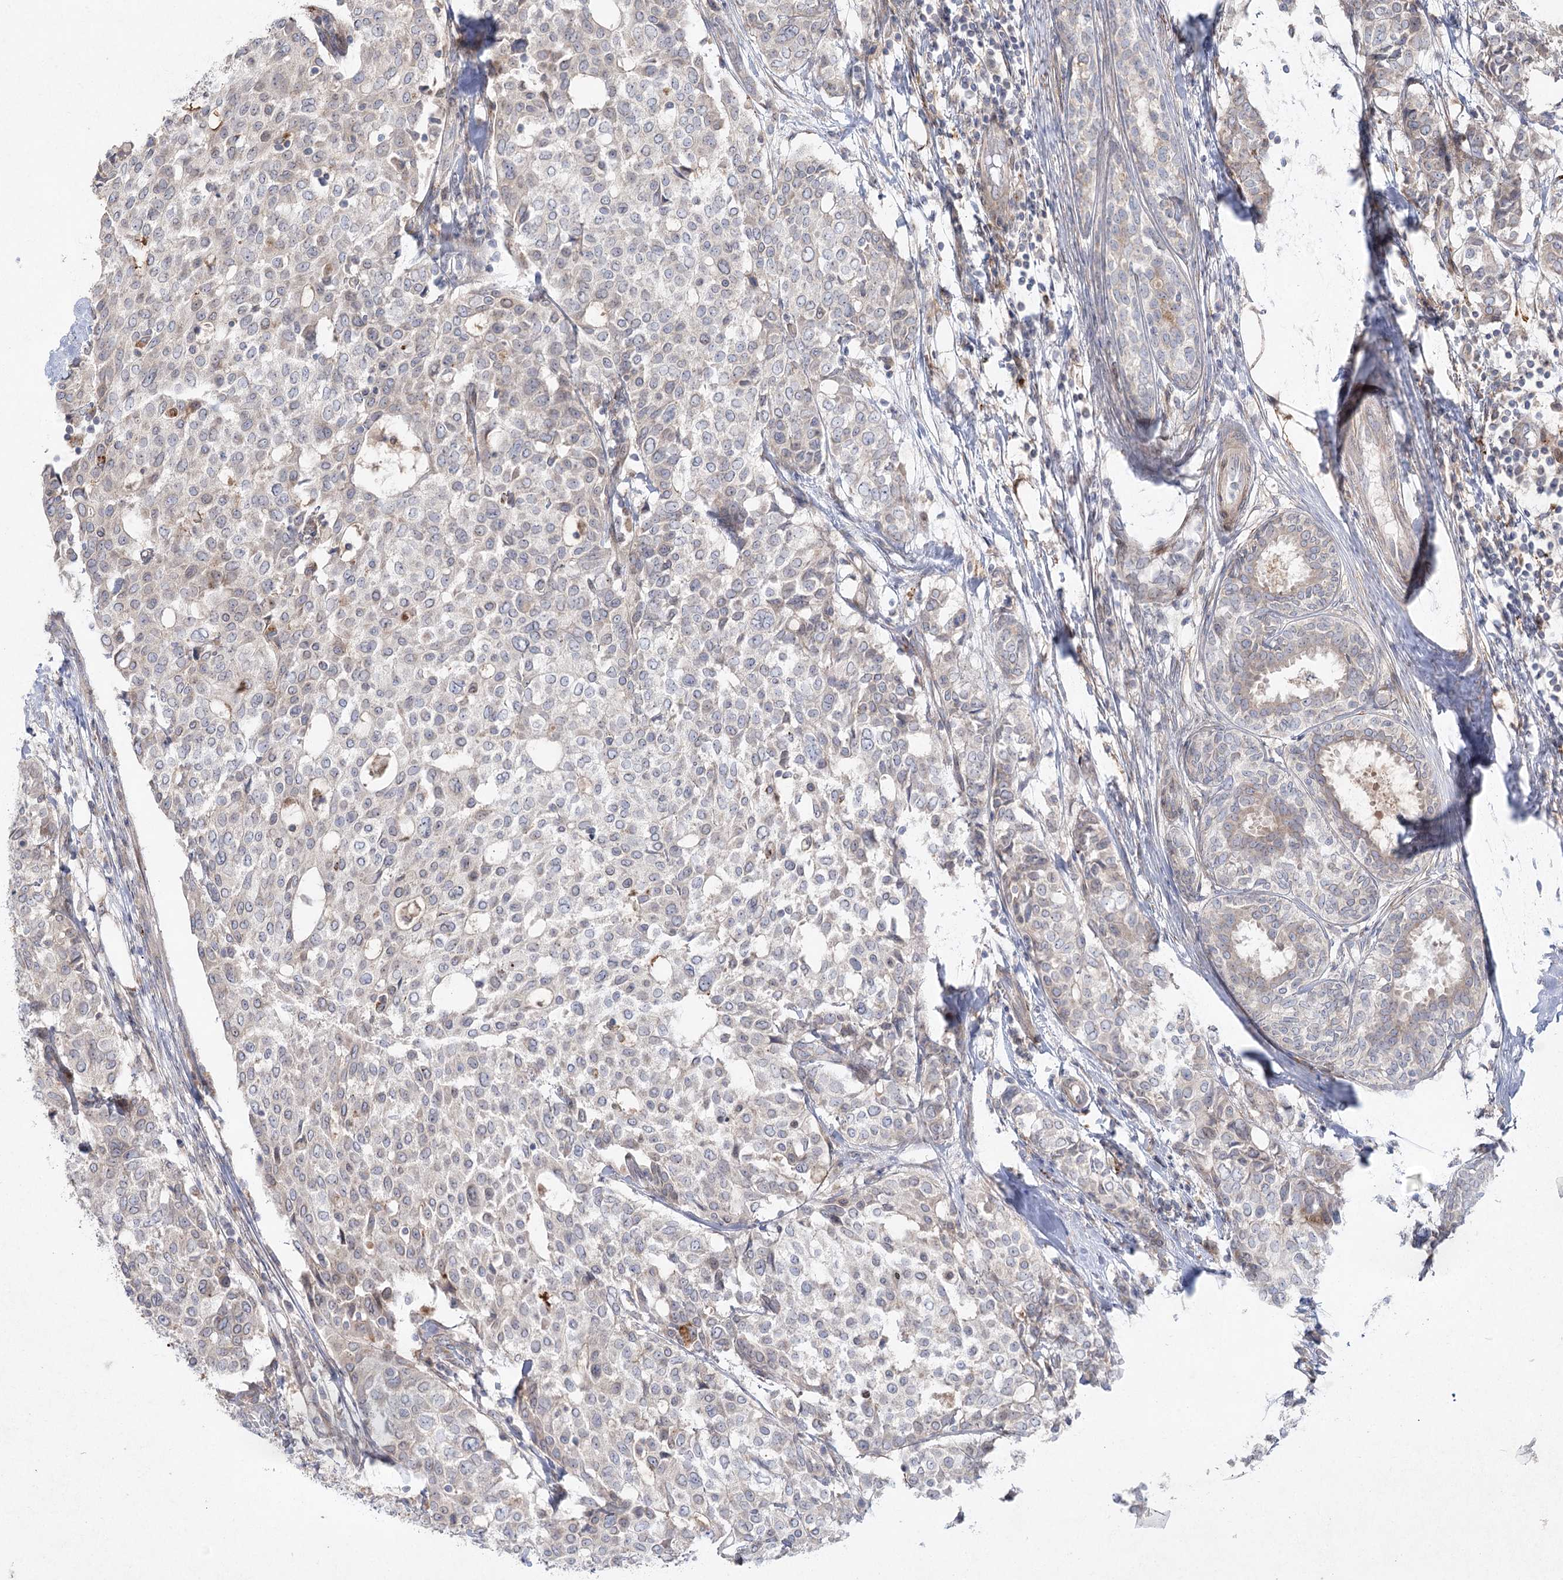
{"staining": {"intensity": "weak", "quantity": "<25%", "location": "cytoplasmic/membranous"}, "tissue": "breast cancer", "cell_type": "Tumor cells", "image_type": "cancer", "snomed": [{"axis": "morphology", "description": "Lobular carcinoma"}, {"axis": "topography", "description": "Breast"}], "caption": "The image reveals no significant positivity in tumor cells of lobular carcinoma (breast).", "gene": "SH3BP5L", "patient": {"sex": "female", "age": 51}}